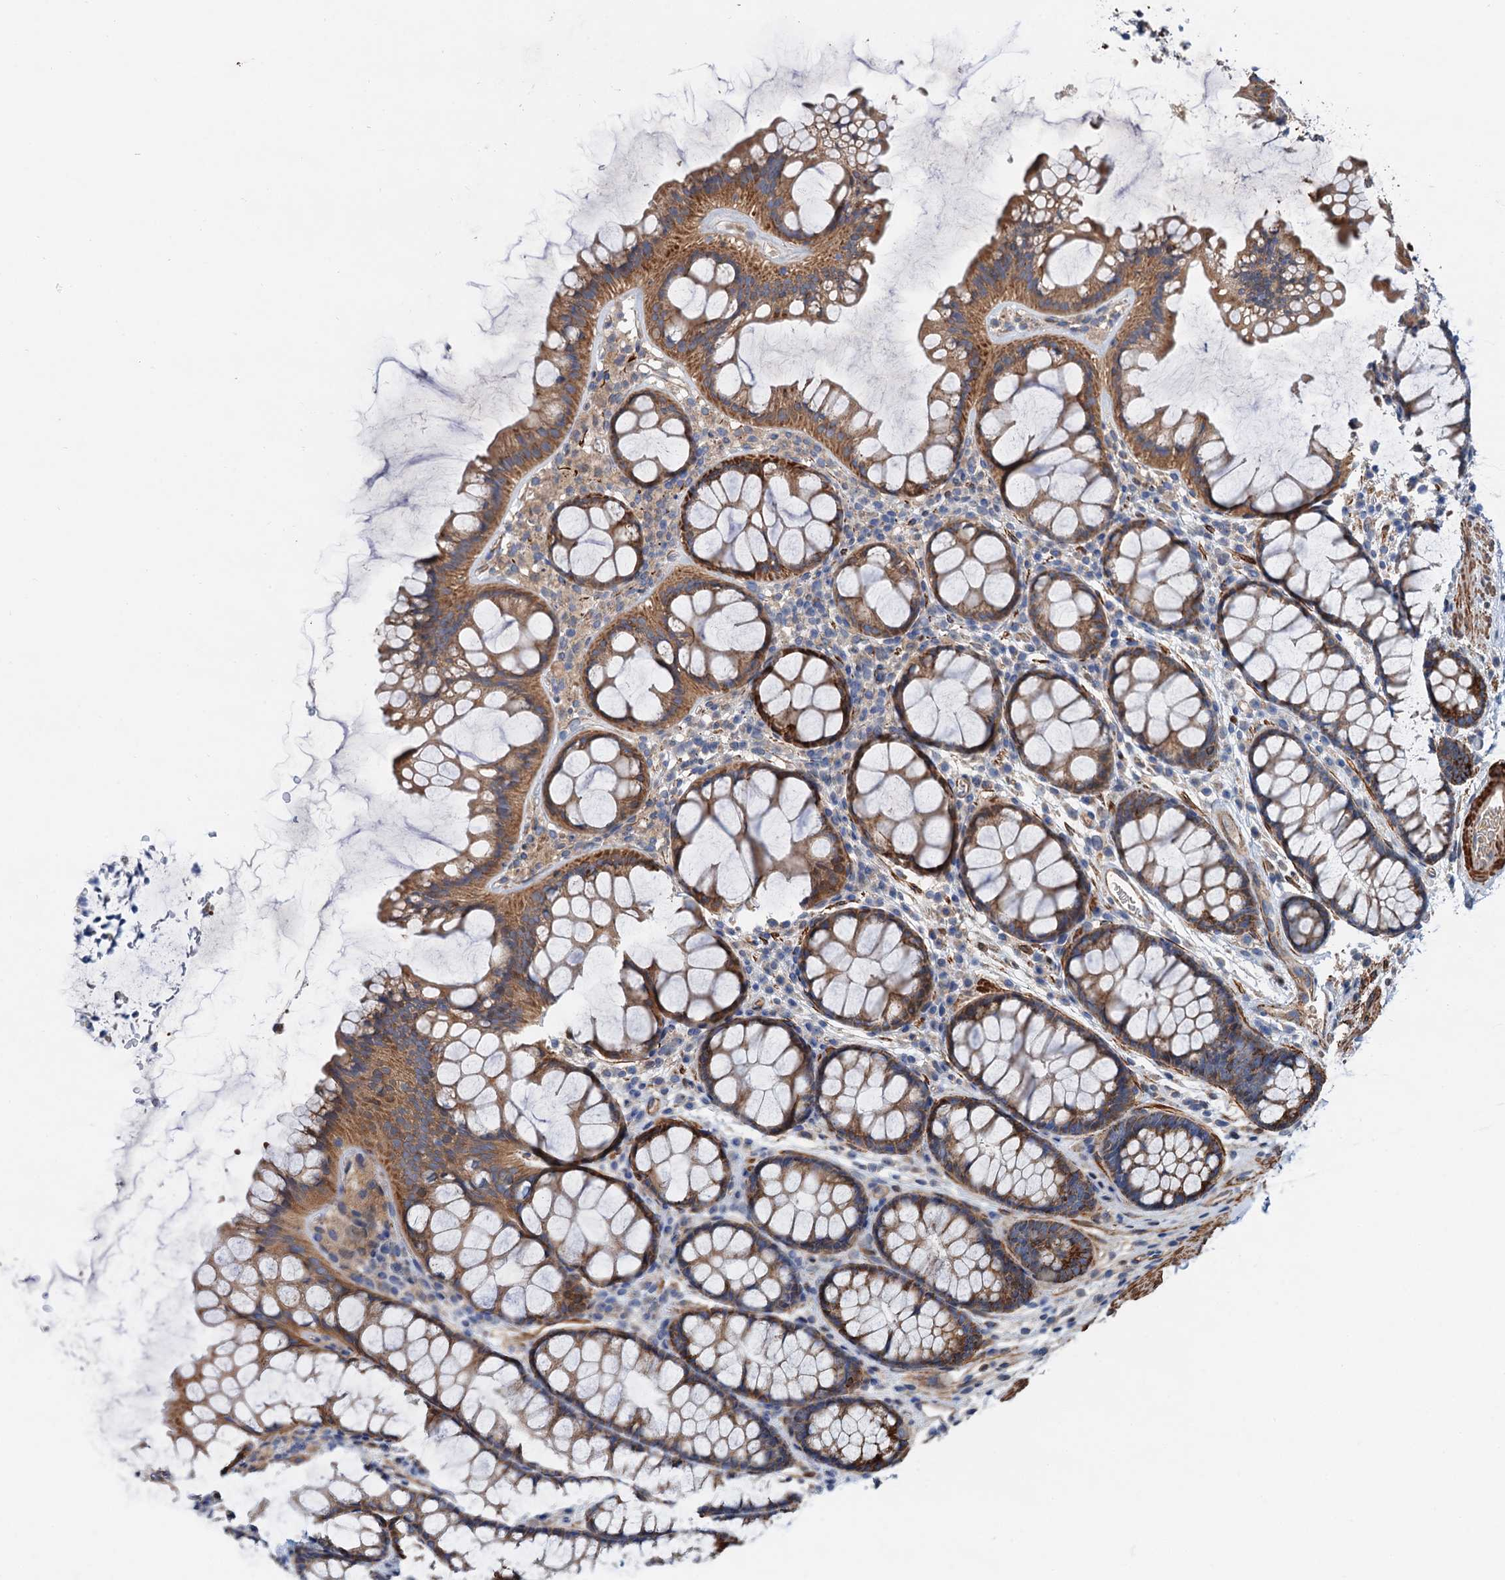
{"staining": {"intensity": "strong", "quantity": "25%-75%", "location": "cytoplasmic/membranous"}, "tissue": "colon", "cell_type": "Endothelial cells", "image_type": "normal", "snomed": [{"axis": "morphology", "description": "Normal tissue, NOS"}, {"axis": "topography", "description": "Colon"}], "caption": "A high-resolution image shows immunohistochemistry staining of normal colon, which reveals strong cytoplasmic/membranous positivity in approximately 25%-75% of endothelial cells.", "gene": "CSTPP1", "patient": {"sex": "female", "age": 82}}